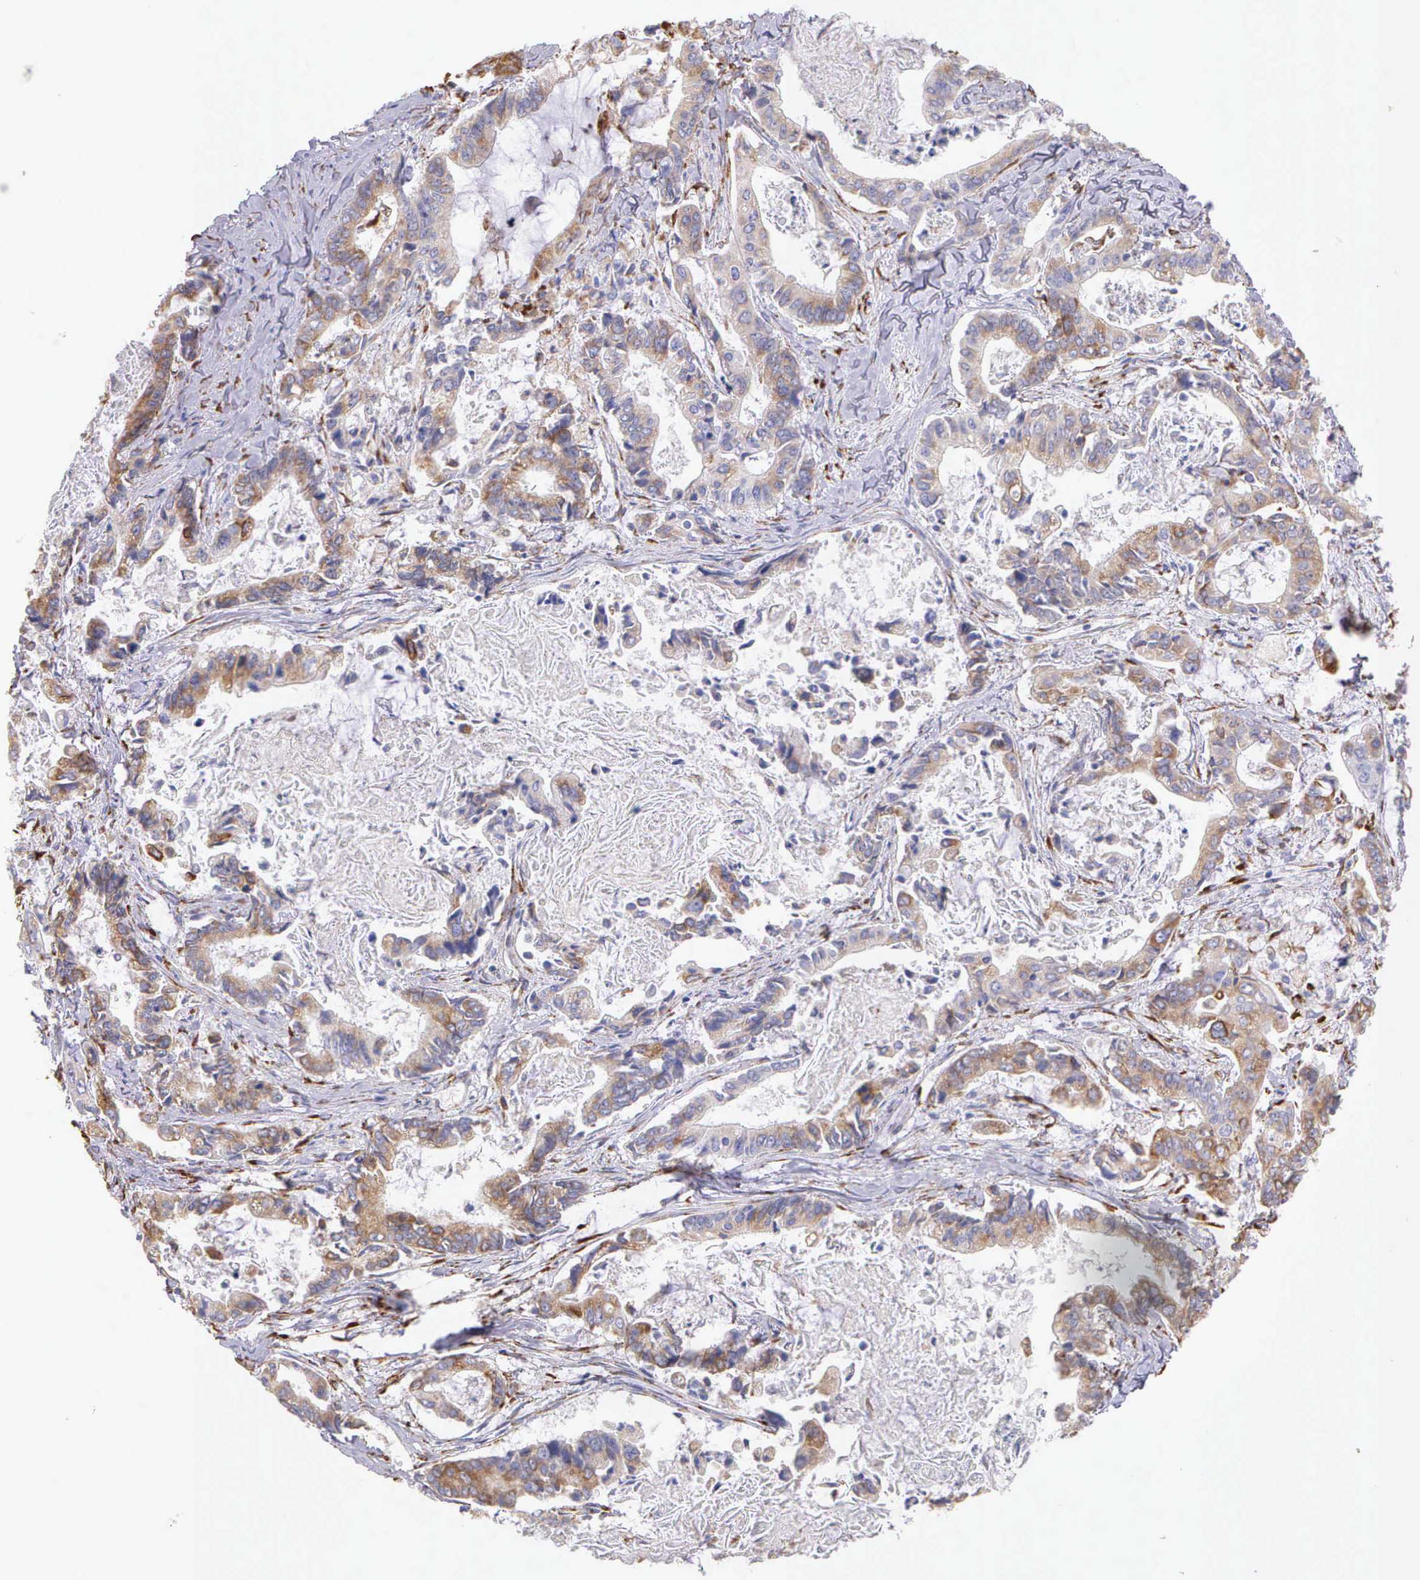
{"staining": {"intensity": "moderate", "quantity": "25%-75%", "location": "cytoplasmic/membranous"}, "tissue": "stomach cancer", "cell_type": "Tumor cells", "image_type": "cancer", "snomed": [{"axis": "morphology", "description": "Adenocarcinoma, NOS"}, {"axis": "topography", "description": "Stomach, upper"}], "caption": "Protein analysis of stomach adenocarcinoma tissue reveals moderate cytoplasmic/membranous staining in about 25%-75% of tumor cells. The protein is shown in brown color, while the nuclei are stained blue.", "gene": "CKAP4", "patient": {"sex": "male", "age": 80}}